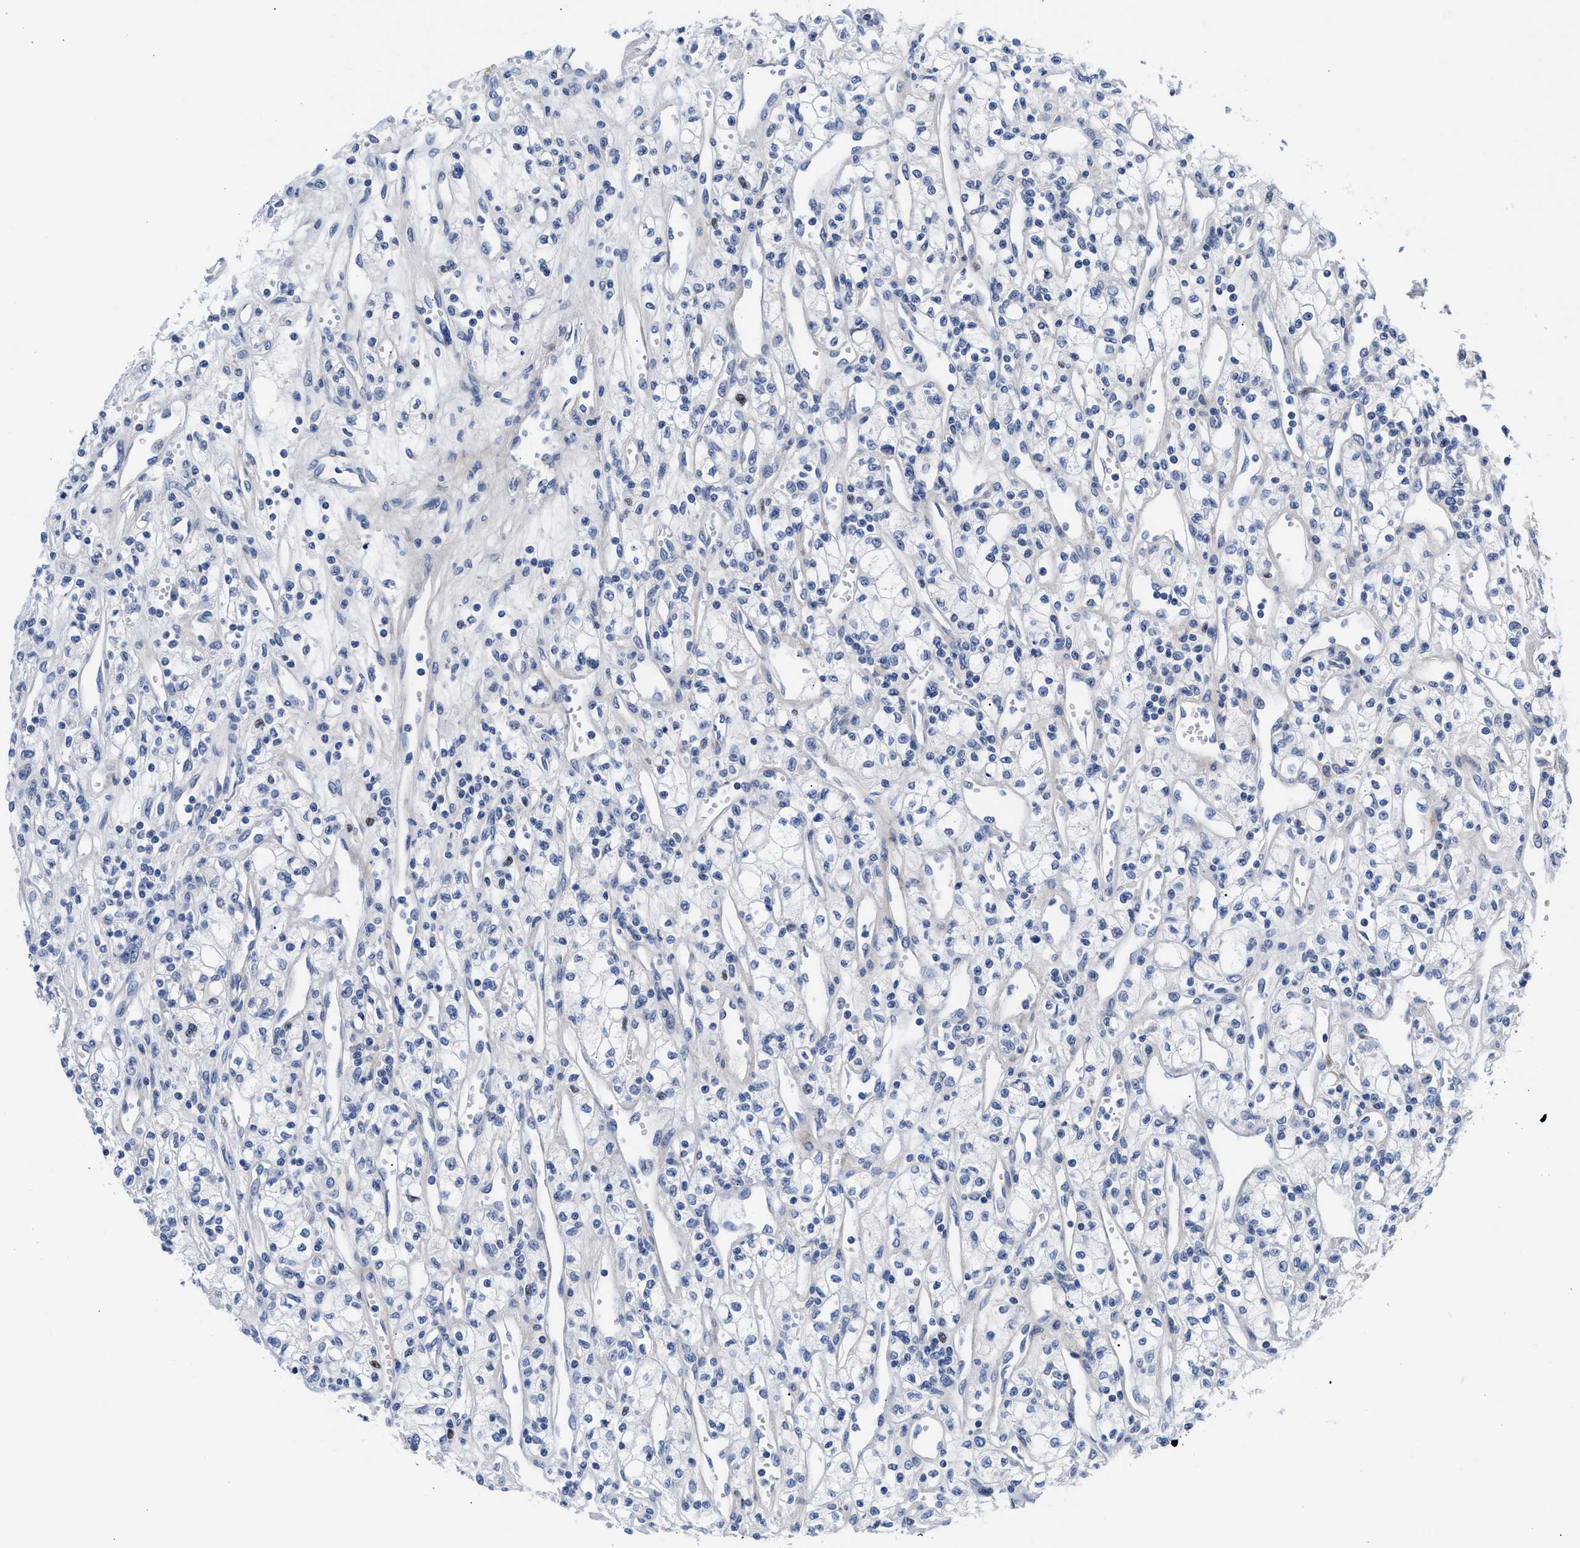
{"staining": {"intensity": "negative", "quantity": "none", "location": "none"}, "tissue": "renal cancer", "cell_type": "Tumor cells", "image_type": "cancer", "snomed": [{"axis": "morphology", "description": "Adenocarcinoma, NOS"}, {"axis": "topography", "description": "Kidney"}], "caption": "The histopathology image displays no significant staining in tumor cells of renal adenocarcinoma.", "gene": "ACTL7B", "patient": {"sex": "male", "age": 59}}